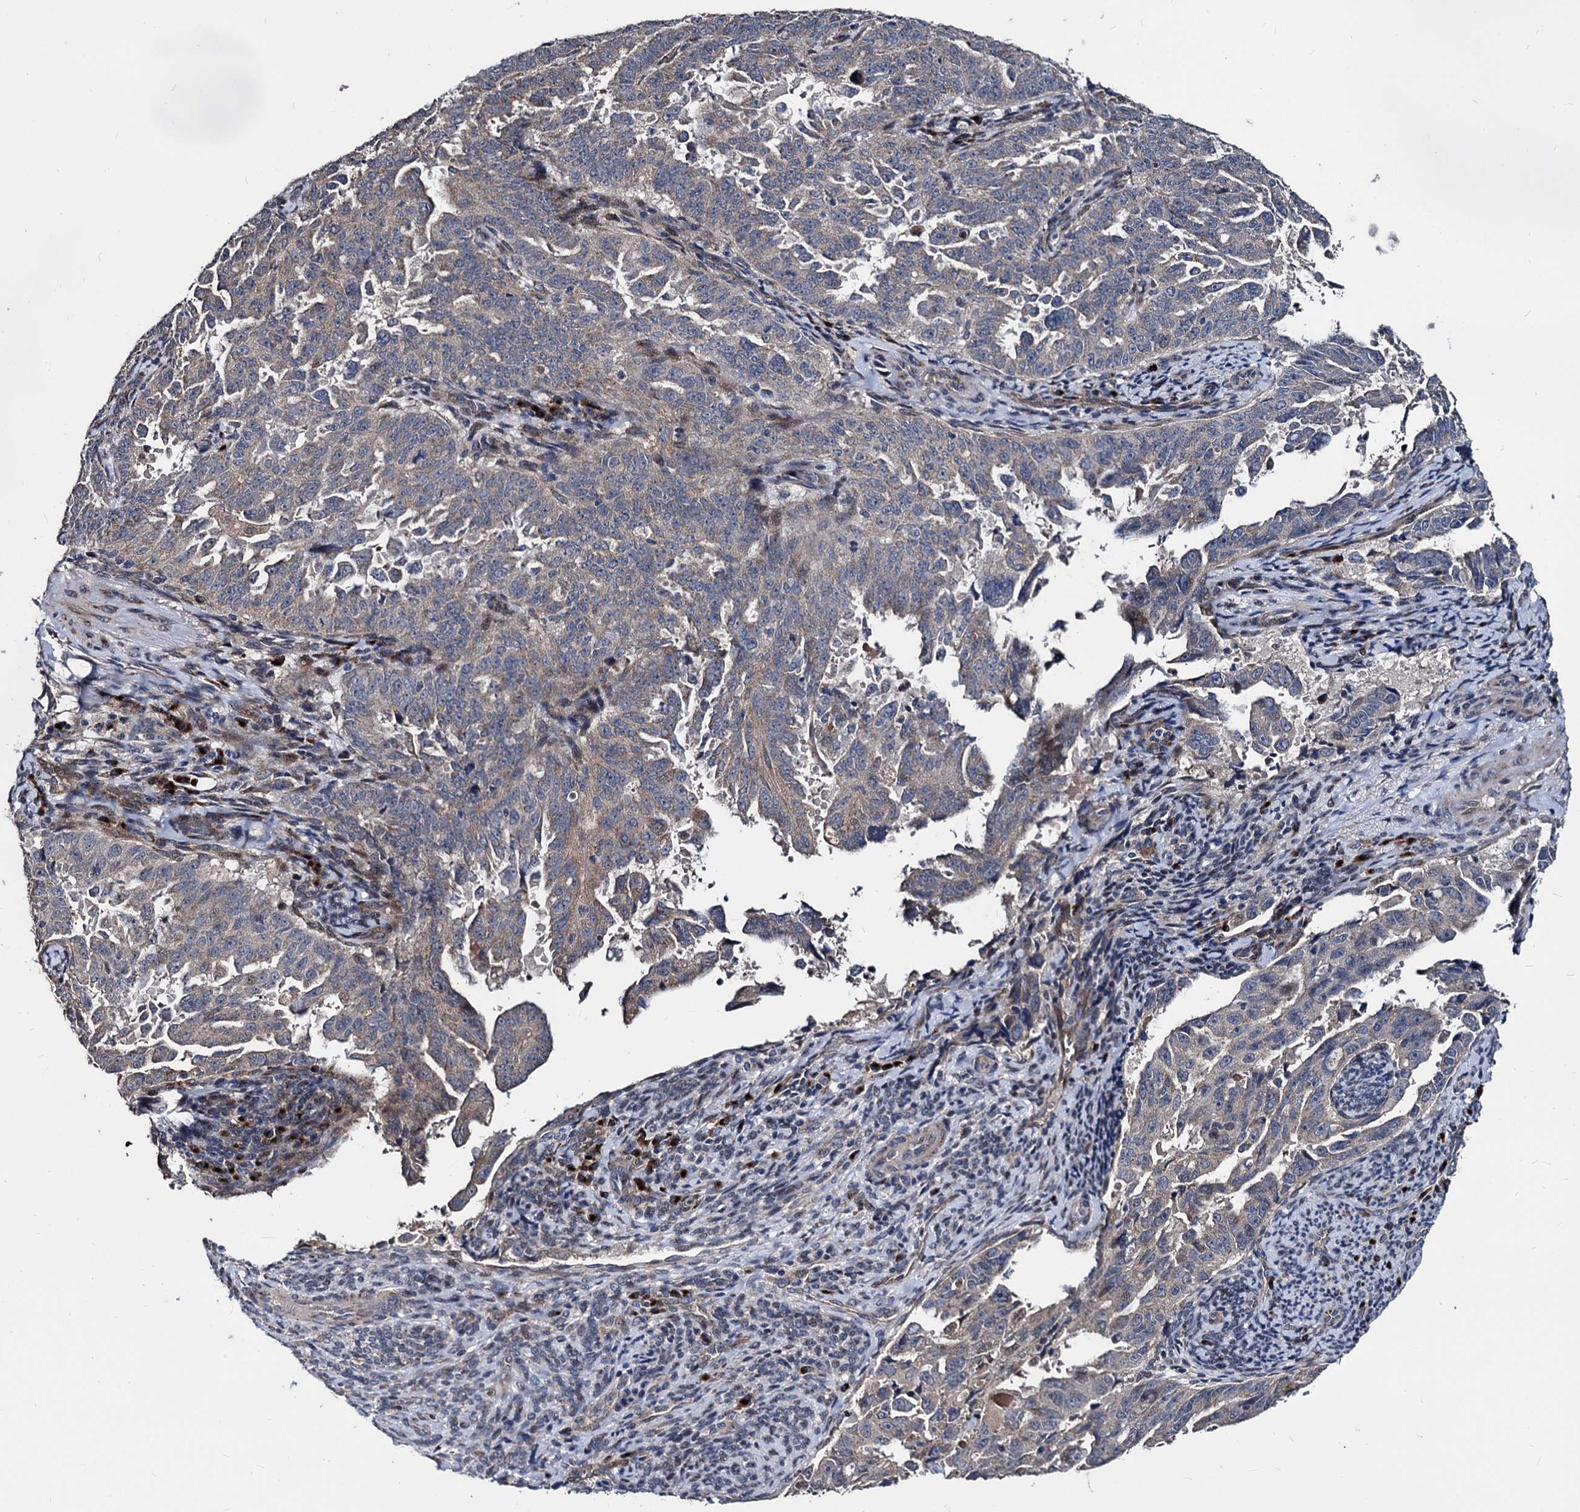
{"staining": {"intensity": "weak", "quantity": "25%-75%", "location": "cytoplasmic/membranous"}, "tissue": "endometrial cancer", "cell_type": "Tumor cells", "image_type": "cancer", "snomed": [{"axis": "morphology", "description": "Adenocarcinoma, NOS"}, {"axis": "topography", "description": "Endometrium"}], "caption": "Immunohistochemistry micrograph of human endometrial adenocarcinoma stained for a protein (brown), which displays low levels of weak cytoplasmic/membranous expression in approximately 25%-75% of tumor cells.", "gene": "SMAGP", "patient": {"sex": "female", "age": 65}}